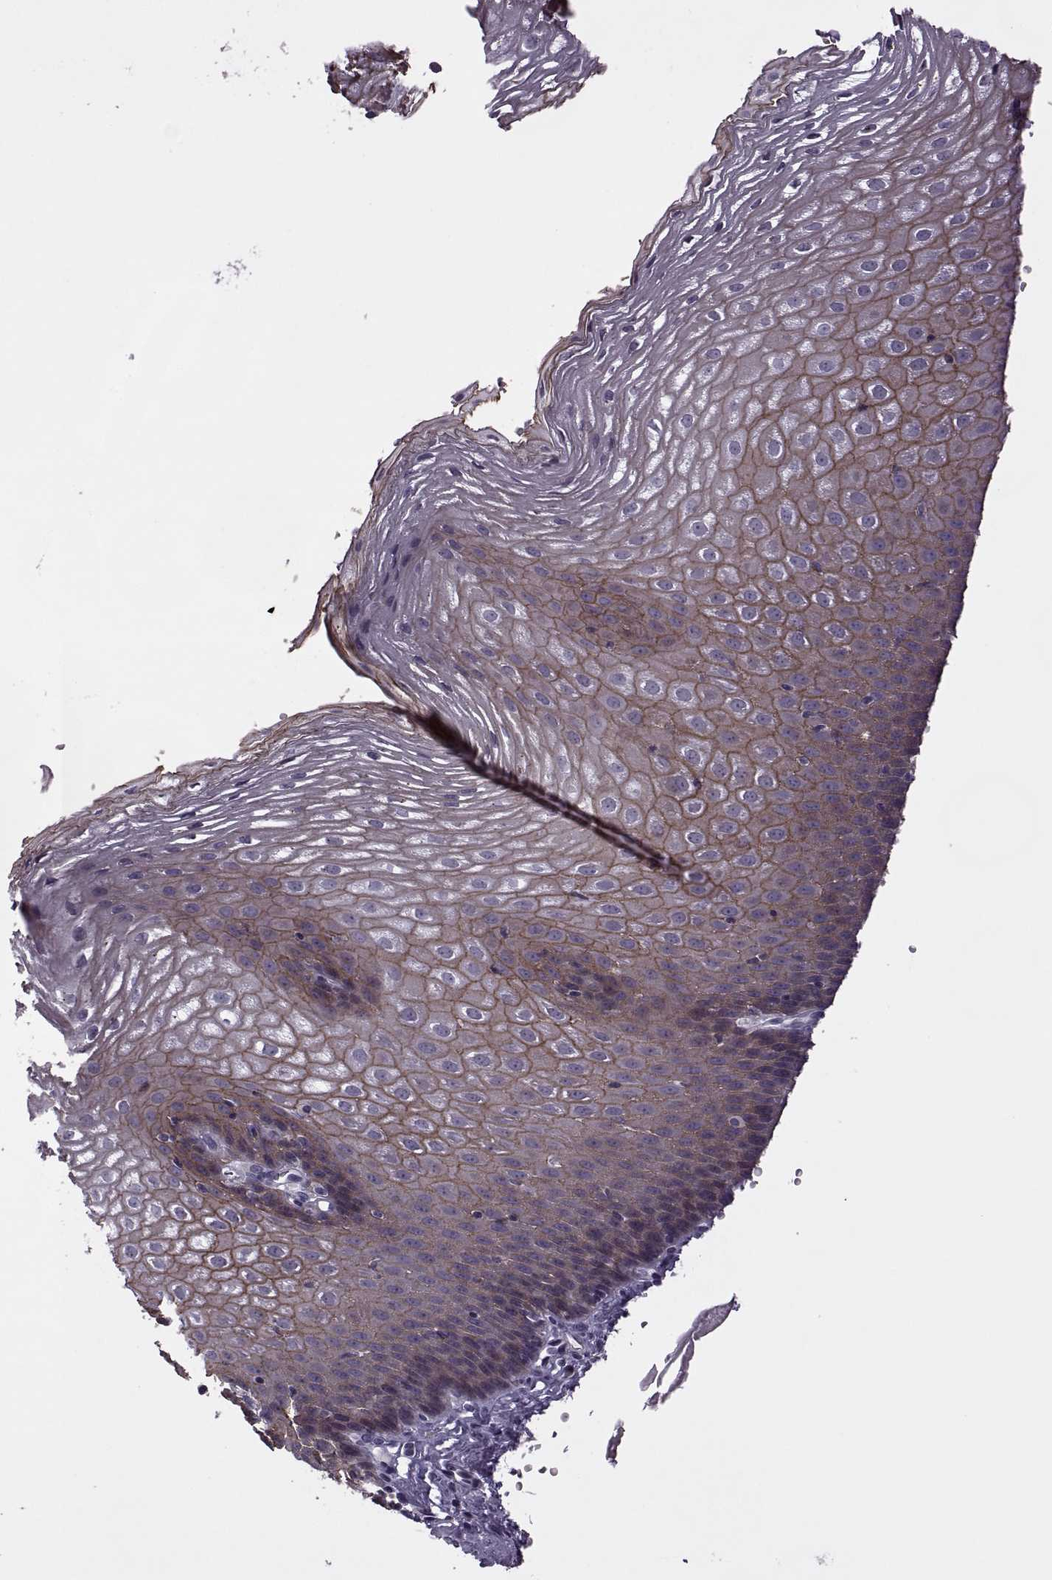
{"staining": {"intensity": "moderate", "quantity": "25%-75%", "location": "cytoplasmic/membranous"}, "tissue": "esophagus", "cell_type": "Squamous epithelial cells", "image_type": "normal", "snomed": [{"axis": "morphology", "description": "Normal tissue, NOS"}, {"axis": "topography", "description": "Esophagus"}], "caption": "Brown immunohistochemical staining in benign esophagus shows moderate cytoplasmic/membranous staining in about 25%-75% of squamous epithelial cells. (Stains: DAB in brown, nuclei in blue, Microscopy: brightfield microscopy at high magnification).", "gene": "RIPK4", "patient": {"sex": "male", "age": 72}}